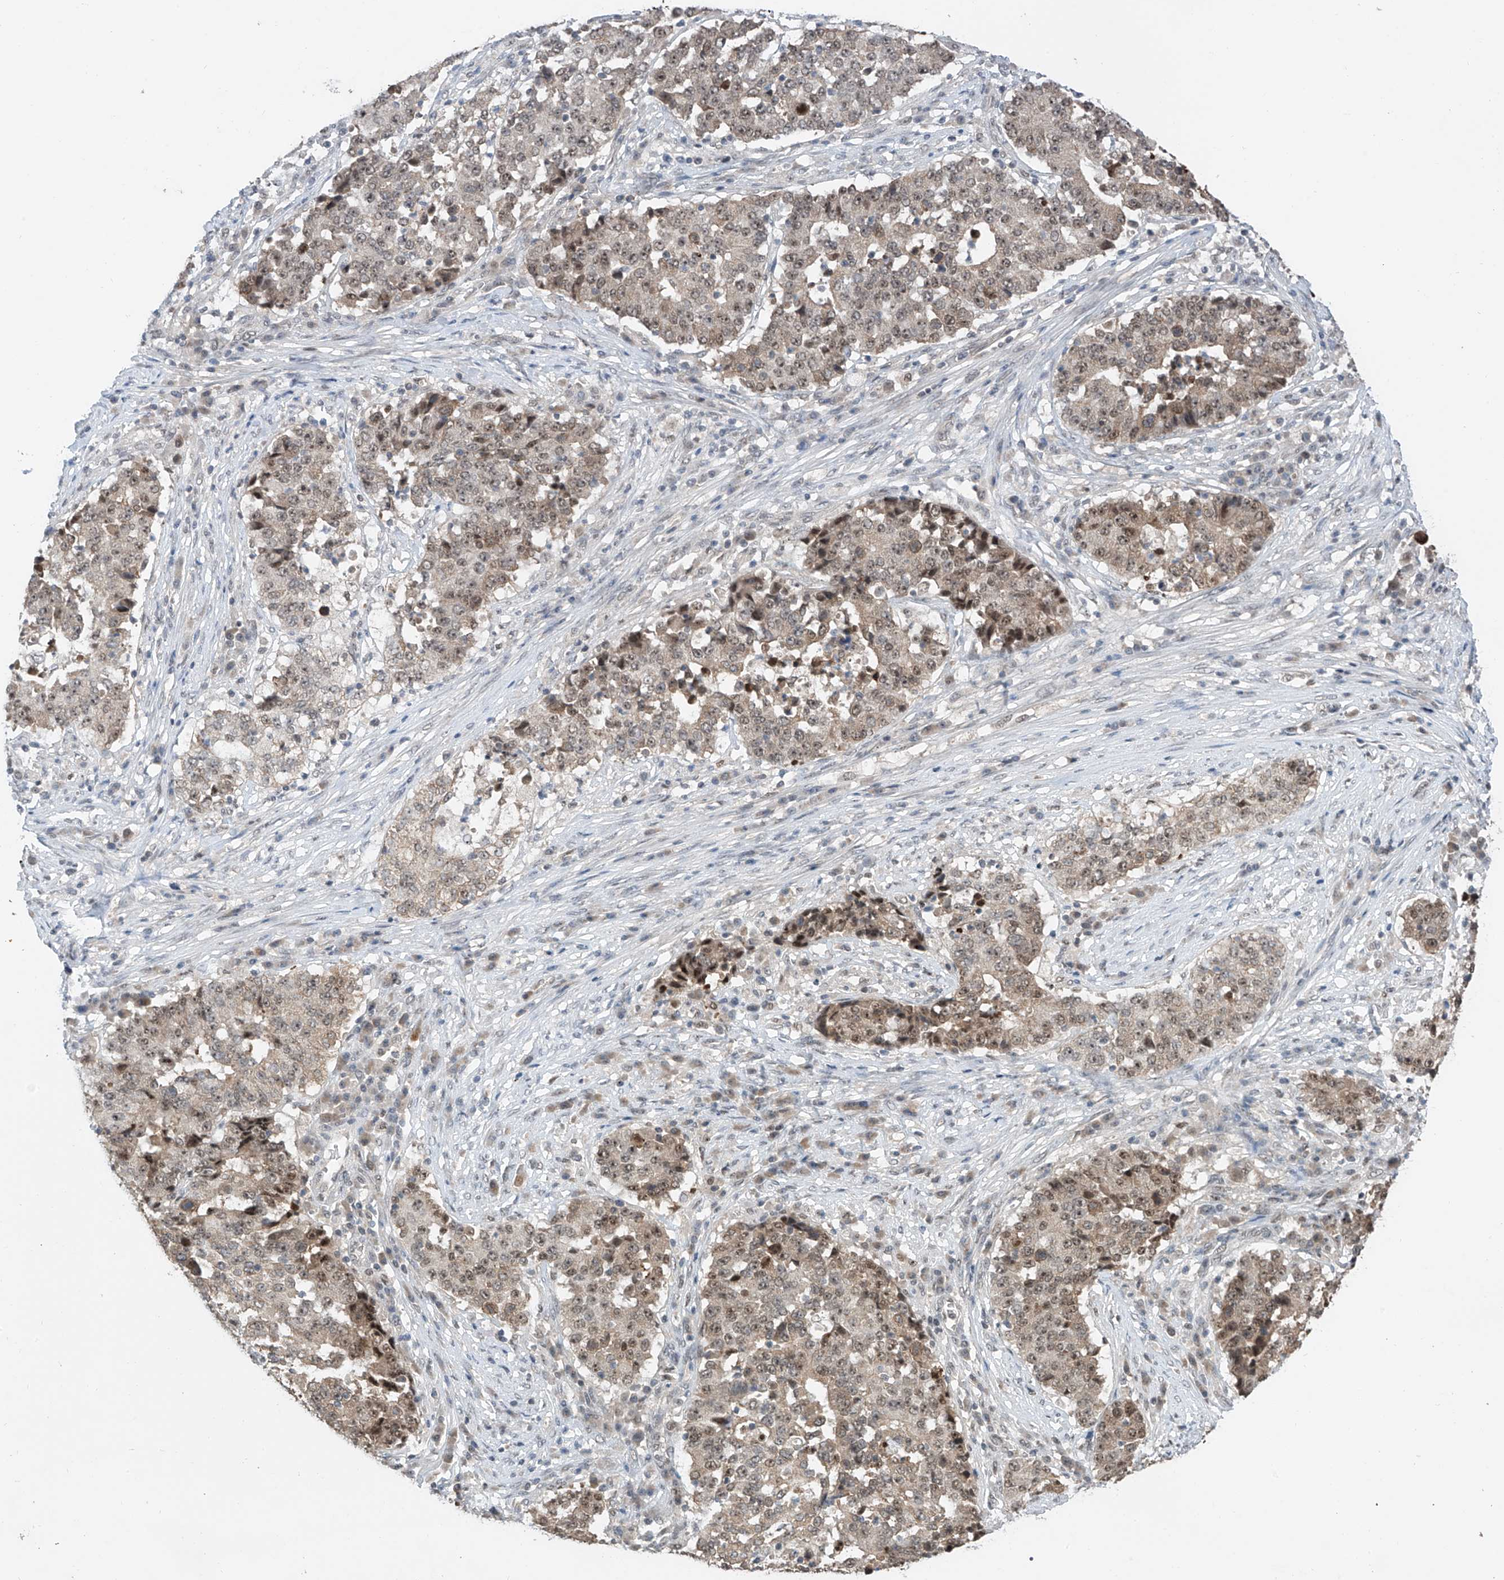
{"staining": {"intensity": "weak", "quantity": ">75%", "location": "cytoplasmic/membranous,nuclear"}, "tissue": "stomach cancer", "cell_type": "Tumor cells", "image_type": "cancer", "snomed": [{"axis": "morphology", "description": "Adenocarcinoma, NOS"}, {"axis": "topography", "description": "Stomach"}], "caption": "High-power microscopy captured an immunohistochemistry micrograph of adenocarcinoma (stomach), revealing weak cytoplasmic/membranous and nuclear positivity in approximately >75% of tumor cells.", "gene": "RPAIN", "patient": {"sex": "male", "age": 59}}